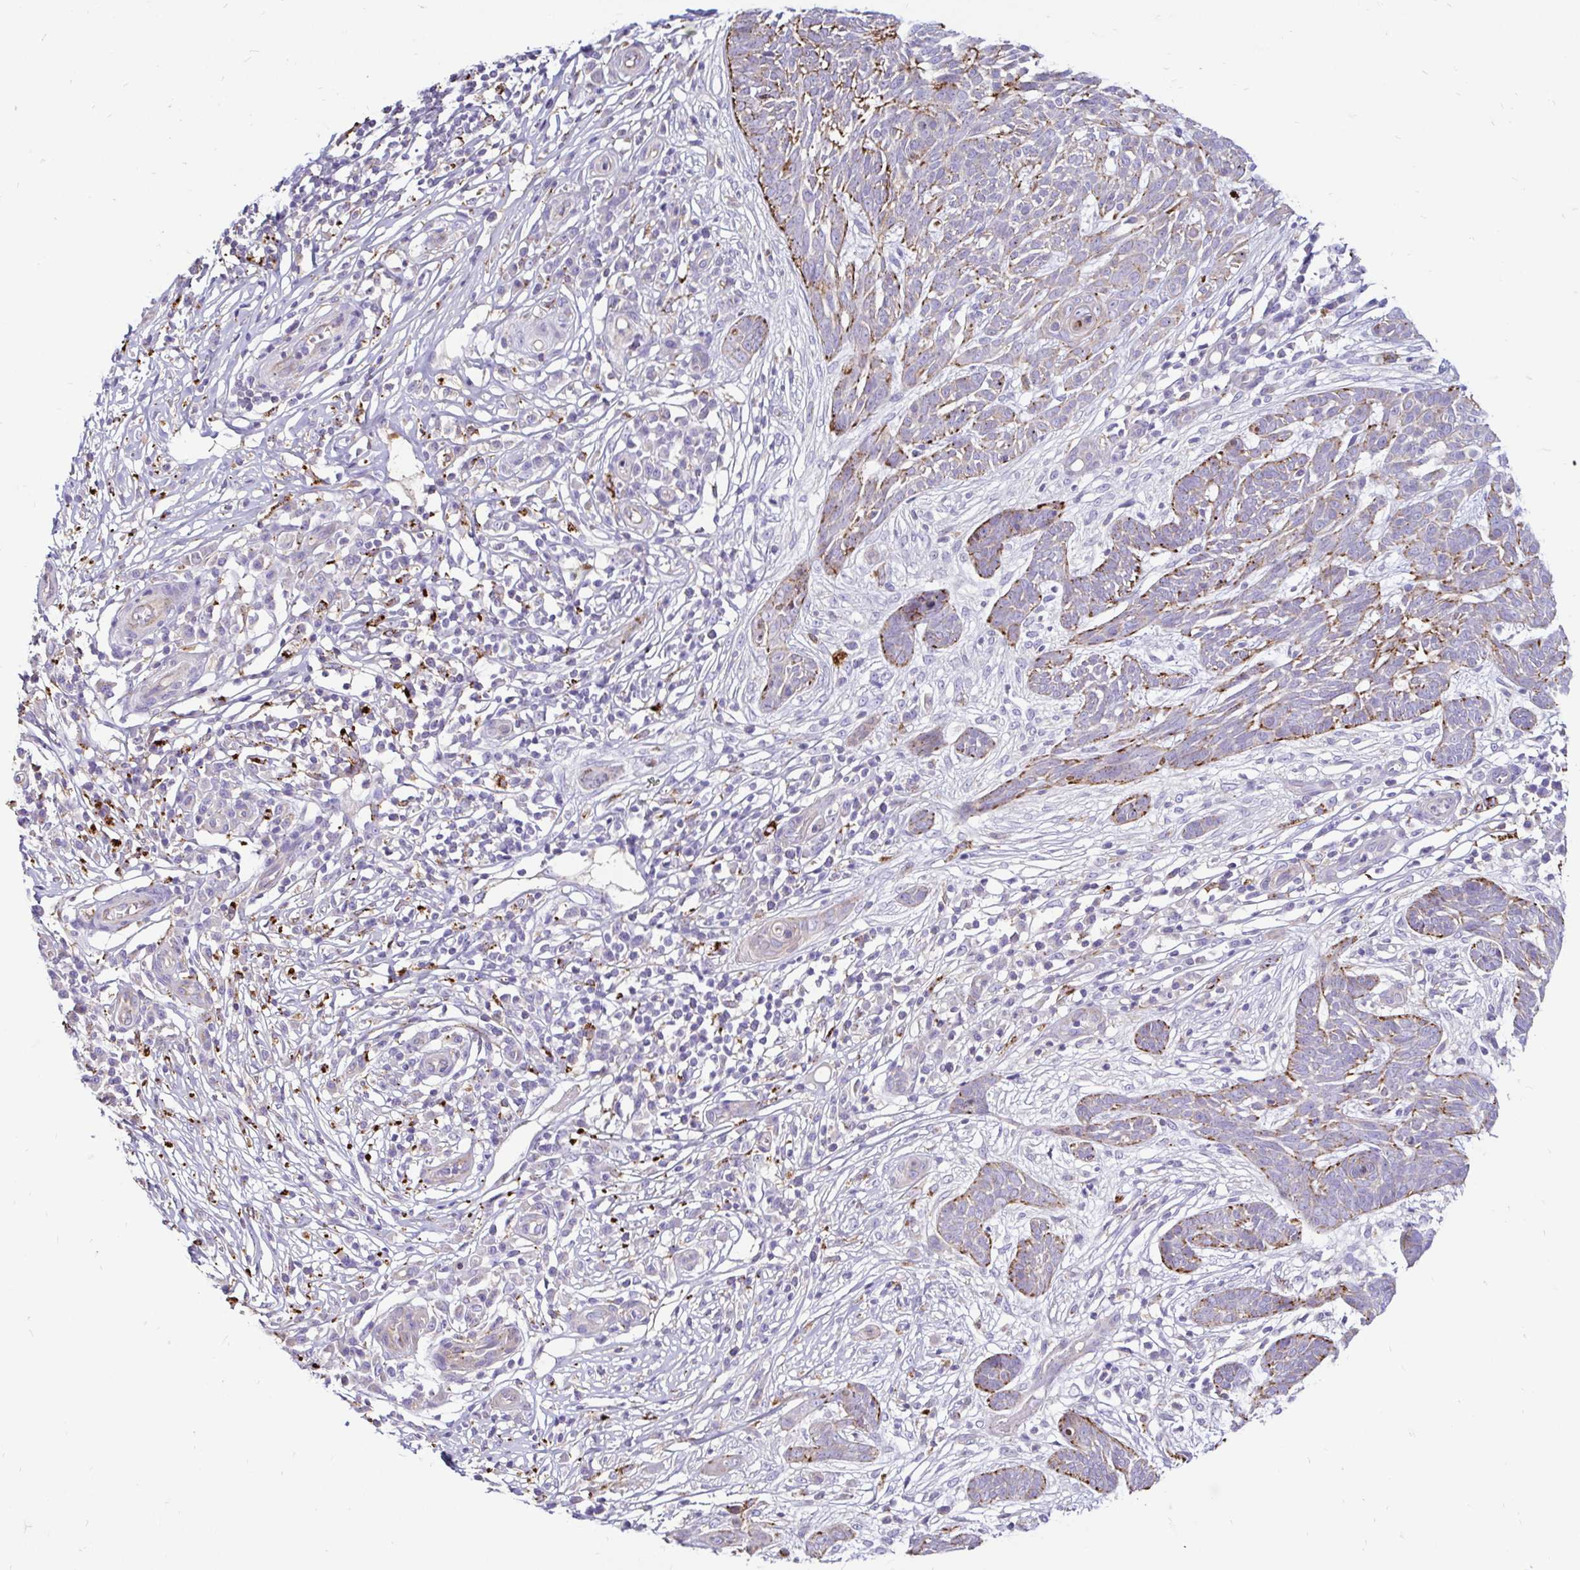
{"staining": {"intensity": "moderate", "quantity": "25%-75%", "location": "cytoplasmic/membranous"}, "tissue": "skin cancer", "cell_type": "Tumor cells", "image_type": "cancer", "snomed": [{"axis": "morphology", "description": "Basal cell carcinoma"}, {"axis": "topography", "description": "Skin"}, {"axis": "topography", "description": "Skin, foot"}], "caption": "A brown stain shows moderate cytoplasmic/membranous positivity of a protein in human skin basal cell carcinoma tumor cells.", "gene": "FUCA1", "patient": {"sex": "female", "age": 86}}